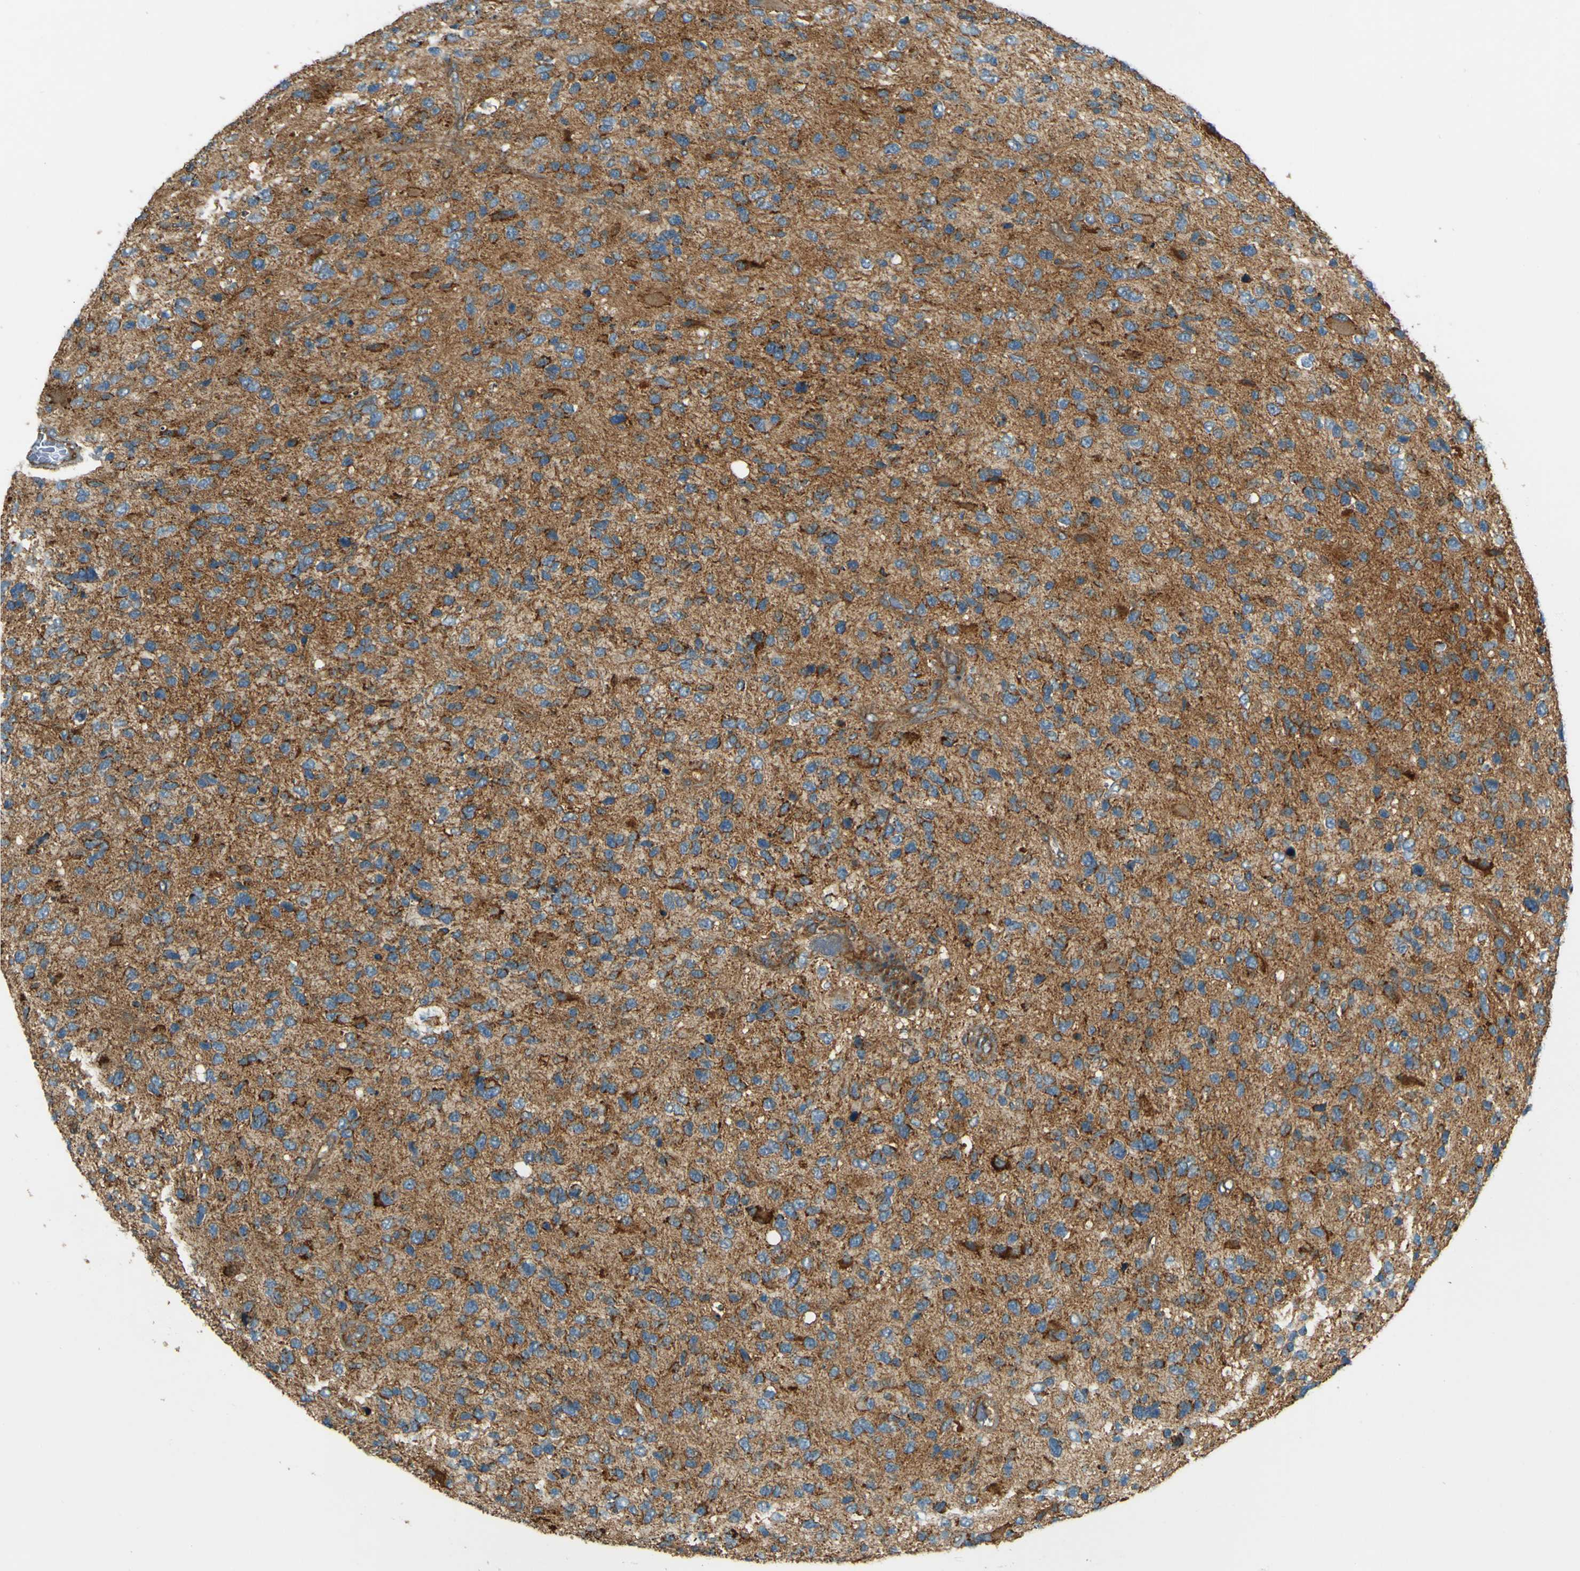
{"staining": {"intensity": "strong", "quantity": "<25%", "location": "cytoplasmic/membranous"}, "tissue": "glioma", "cell_type": "Tumor cells", "image_type": "cancer", "snomed": [{"axis": "morphology", "description": "Glioma, malignant, High grade"}, {"axis": "topography", "description": "Brain"}], "caption": "There is medium levels of strong cytoplasmic/membranous positivity in tumor cells of malignant glioma (high-grade), as demonstrated by immunohistochemical staining (brown color).", "gene": "DNAJC5", "patient": {"sex": "female", "age": 58}}